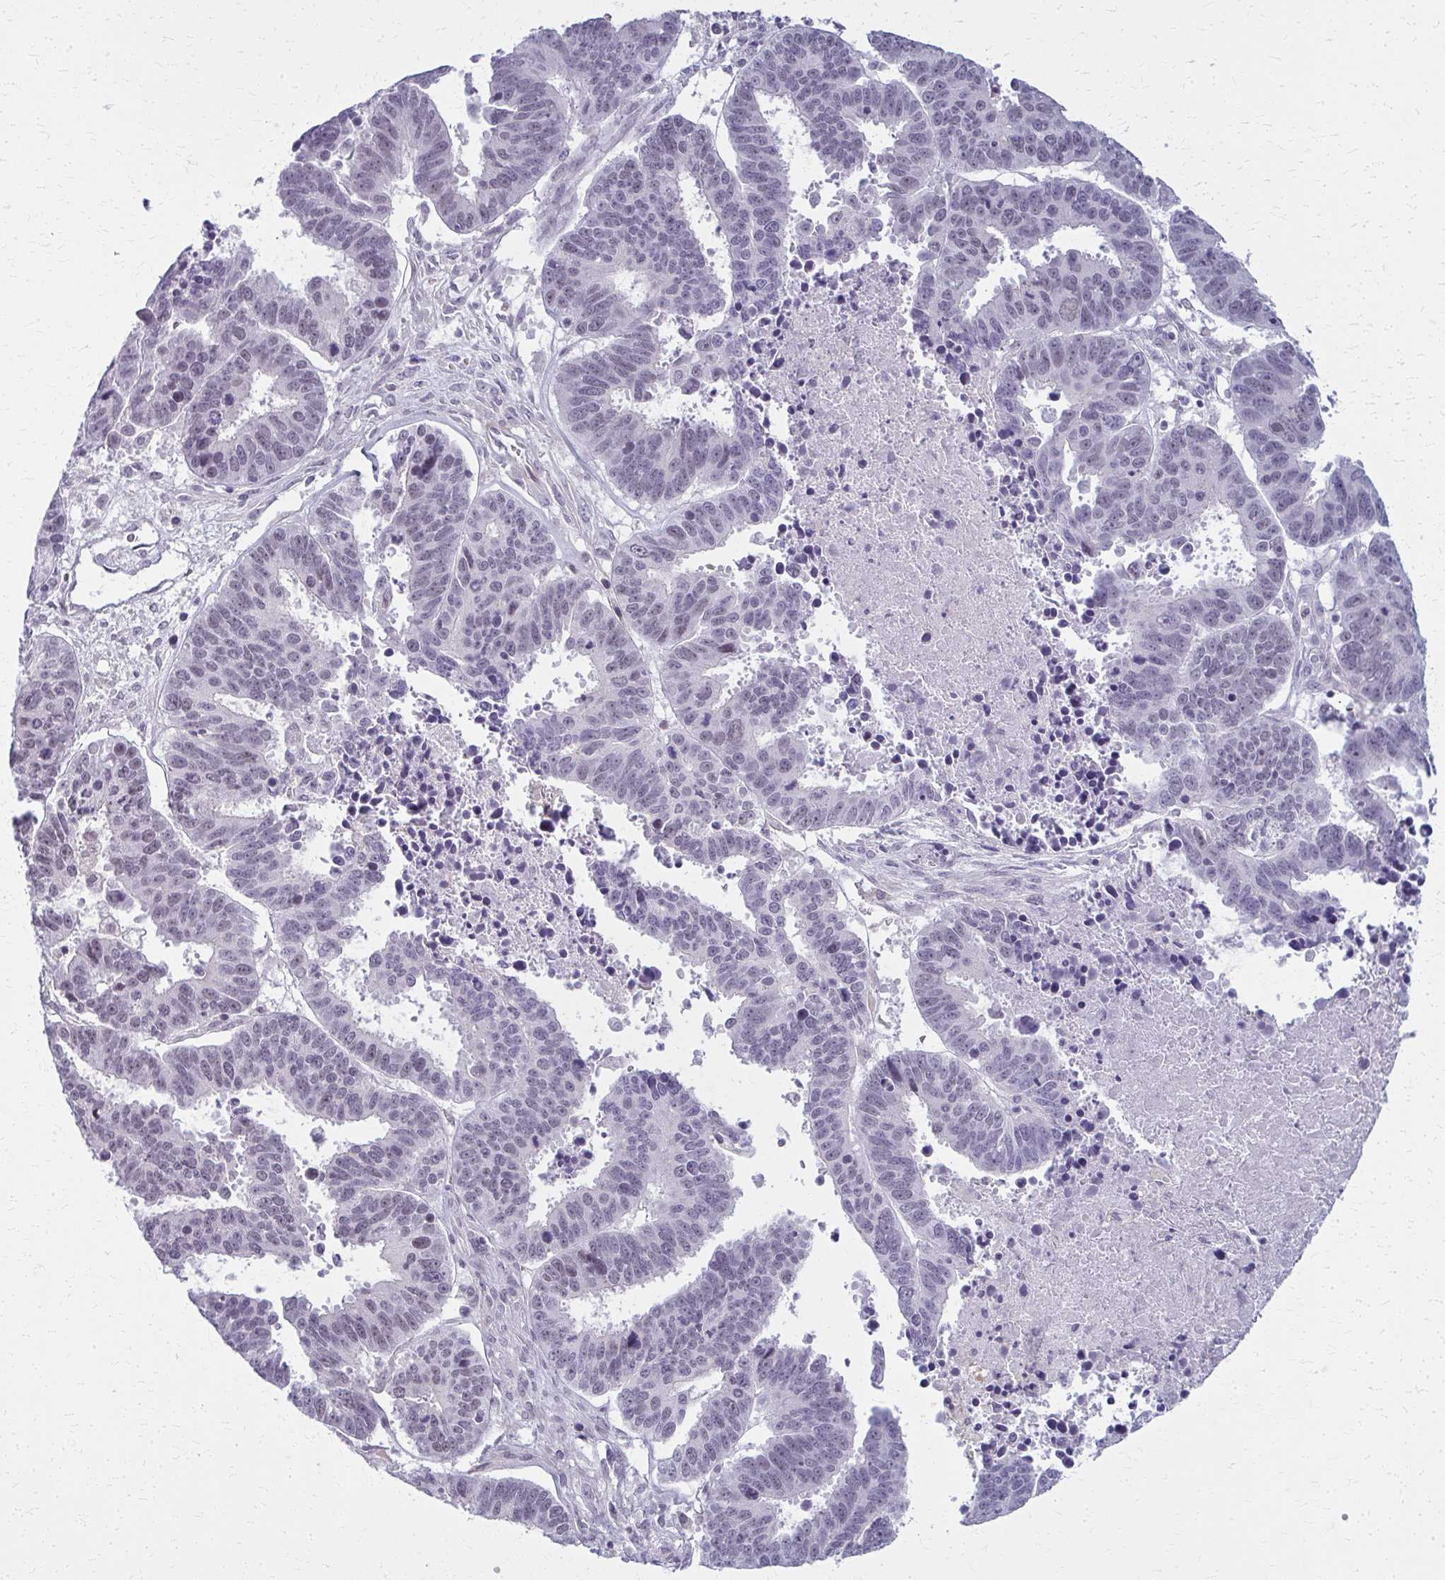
{"staining": {"intensity": "negative", "quantity": "none", "location": "none"}, "tissue": "ovarian cancer", "cell_type": "Tumor cells", "image_type": "cancer", "snomed": [{"axis": "morphology", "description": "Carcinoma, endometroid"}, {"axis": "morphology", "description": "Cystadenocarcinoma, serous, NOS"}, {"axis": "topography", "description": "Ovary"}], "caption": "Histopathology image shows no significant protein positivity in tumor cells of ovarian serous cystadenocarcinoma.", "gene": "CASQ2", "patient": {"sex": "female", "age": 45}}